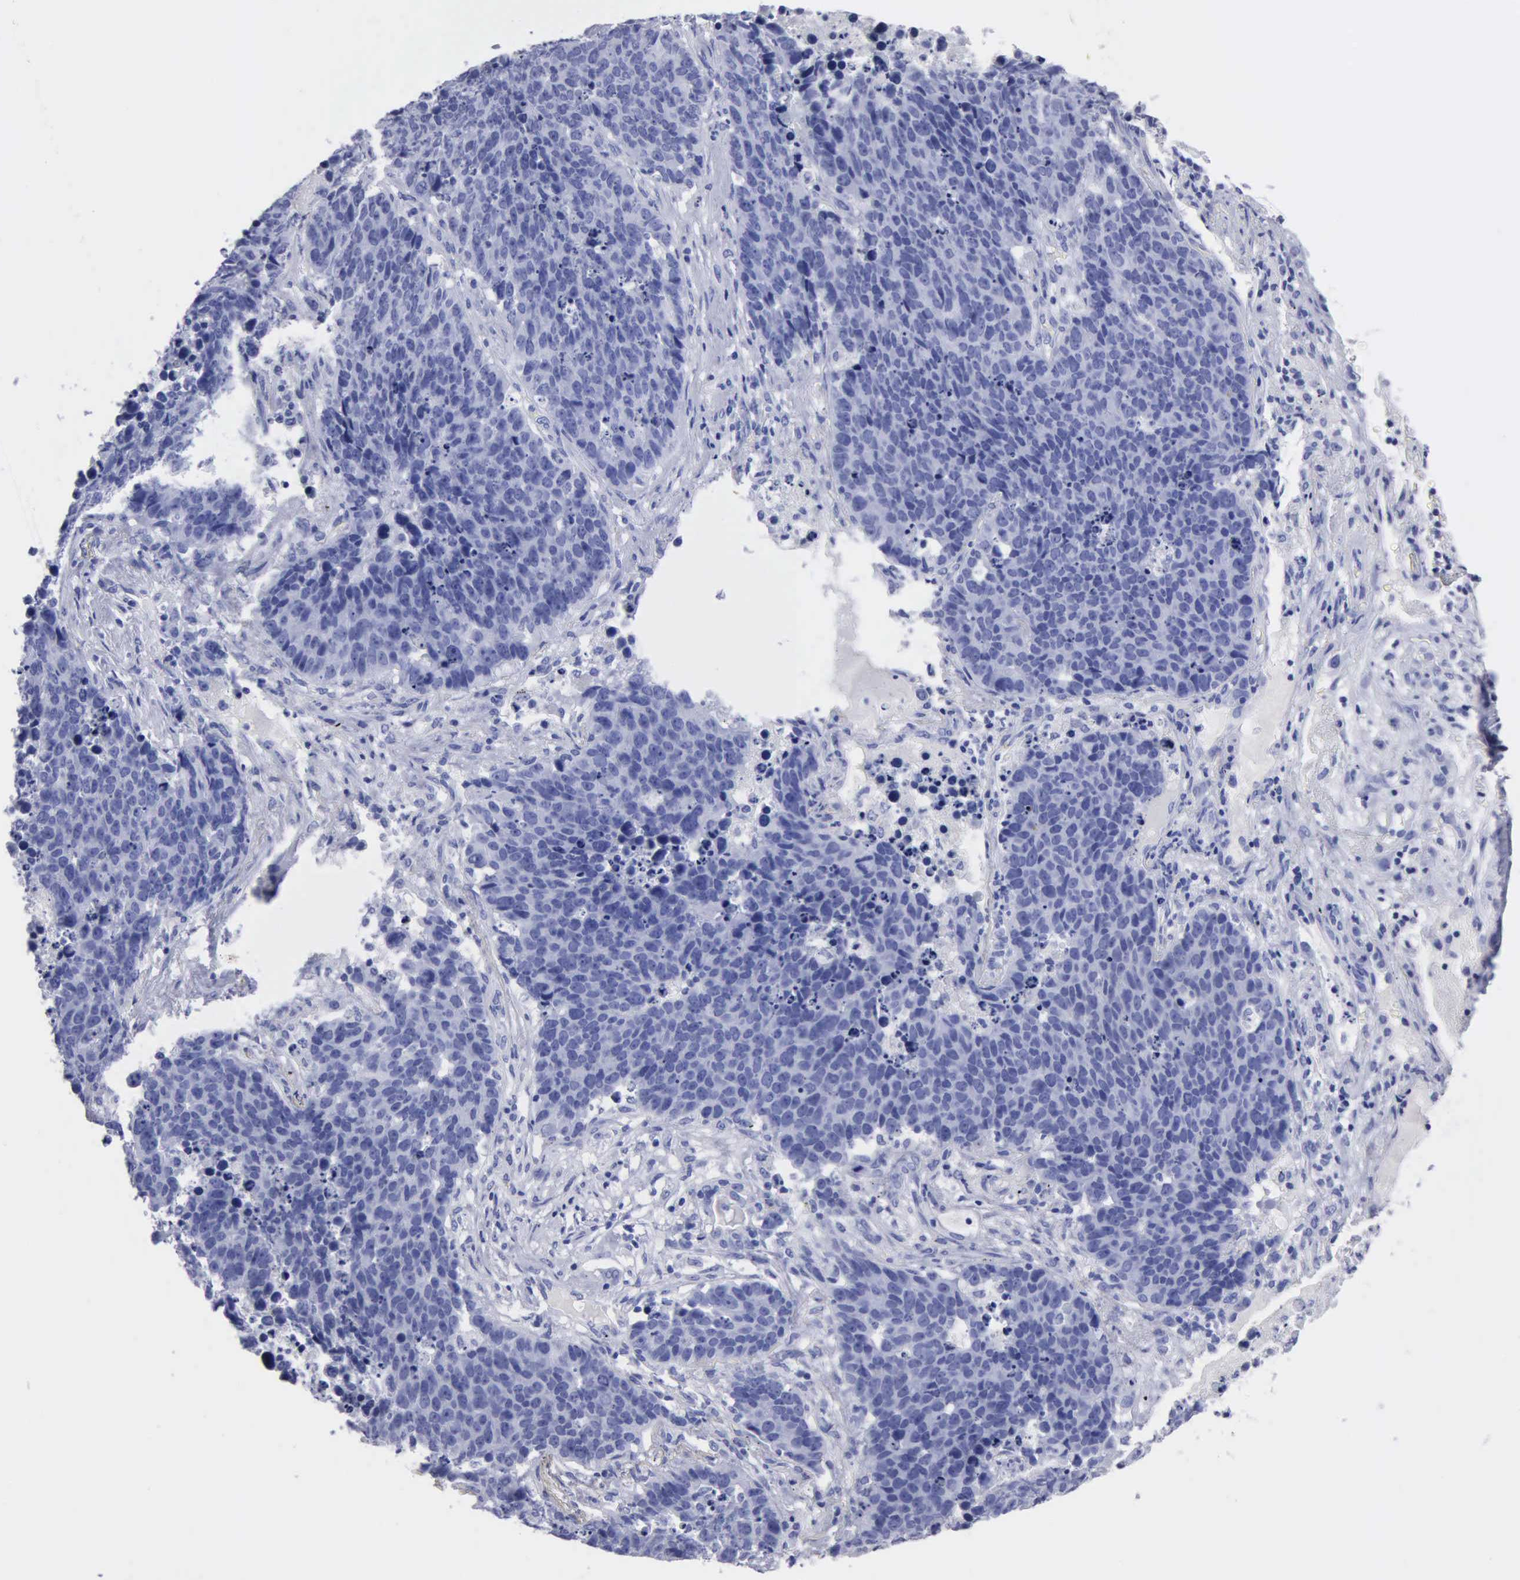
{"staining": {"intensity": "negative", "quantity": "none", "location": "none"}, "tissue": "lung cancer", "cell_type": "Tumor cells", "image_type": "cancer", "snomed": [{"axis": "morphology", "description": "Carcinoid, malignant, NOS"}, {"axis": "topography", "description": "Lung"}], "caption": "This is a photomicrograph of IHC staining of lung carcinoid (malignant), which shows no positivity in tumor cells.", "gene": "CYP19A1", "patient": {"sex": "male", "age": 60}}